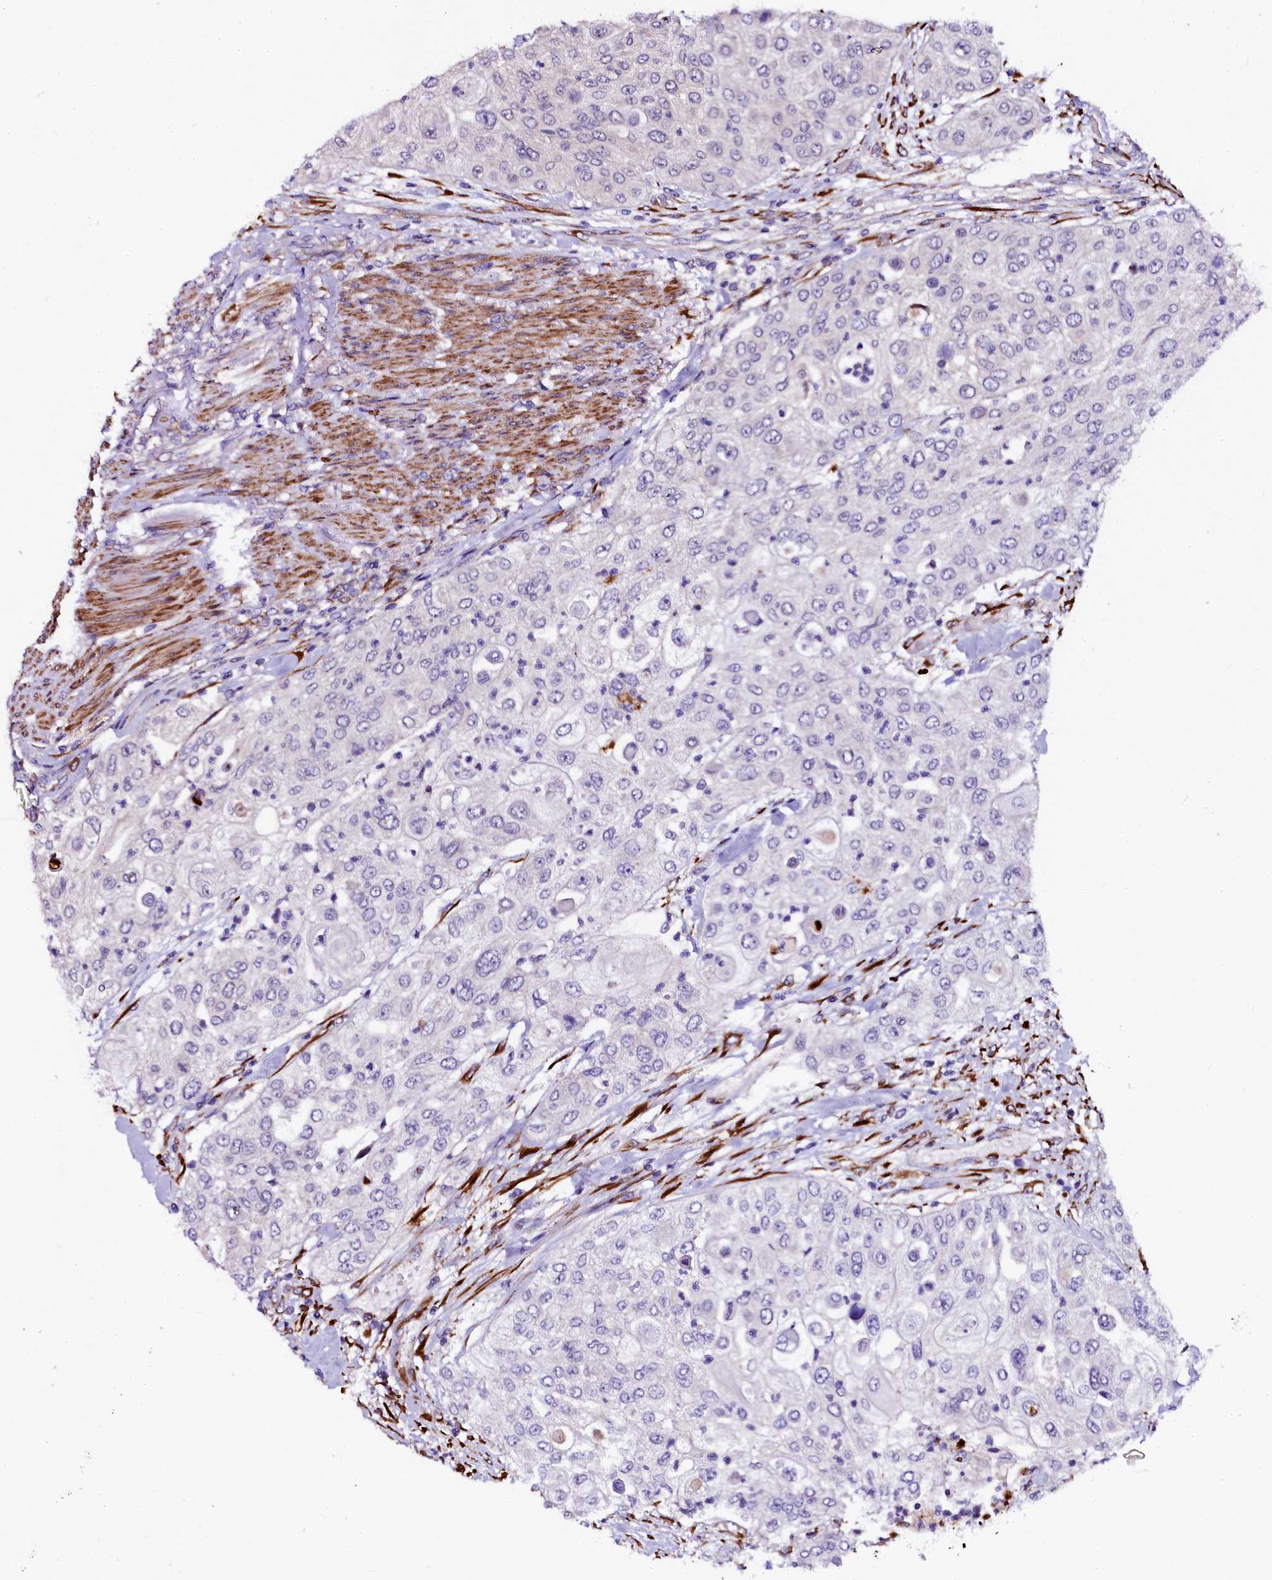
{"staining": {"intensity": "negative", "quantity": "none", "location": "none"}, "tissue": "urothelial cancer", "cell_type": "Tumor cells", "image_type": "cancer", "snomed": [{"axis": "morphology", "description": "Urothelial carcinoma, High grade"}, {"axis": "topography", "description": "Urinary bladder"}], "caption": "An image of high-grade urothelial carcinoma stained for a protein reveals no brown staining in tumor cells.", "gene": "N4BP1", "patient": {"sex": "female", "age": 79}}